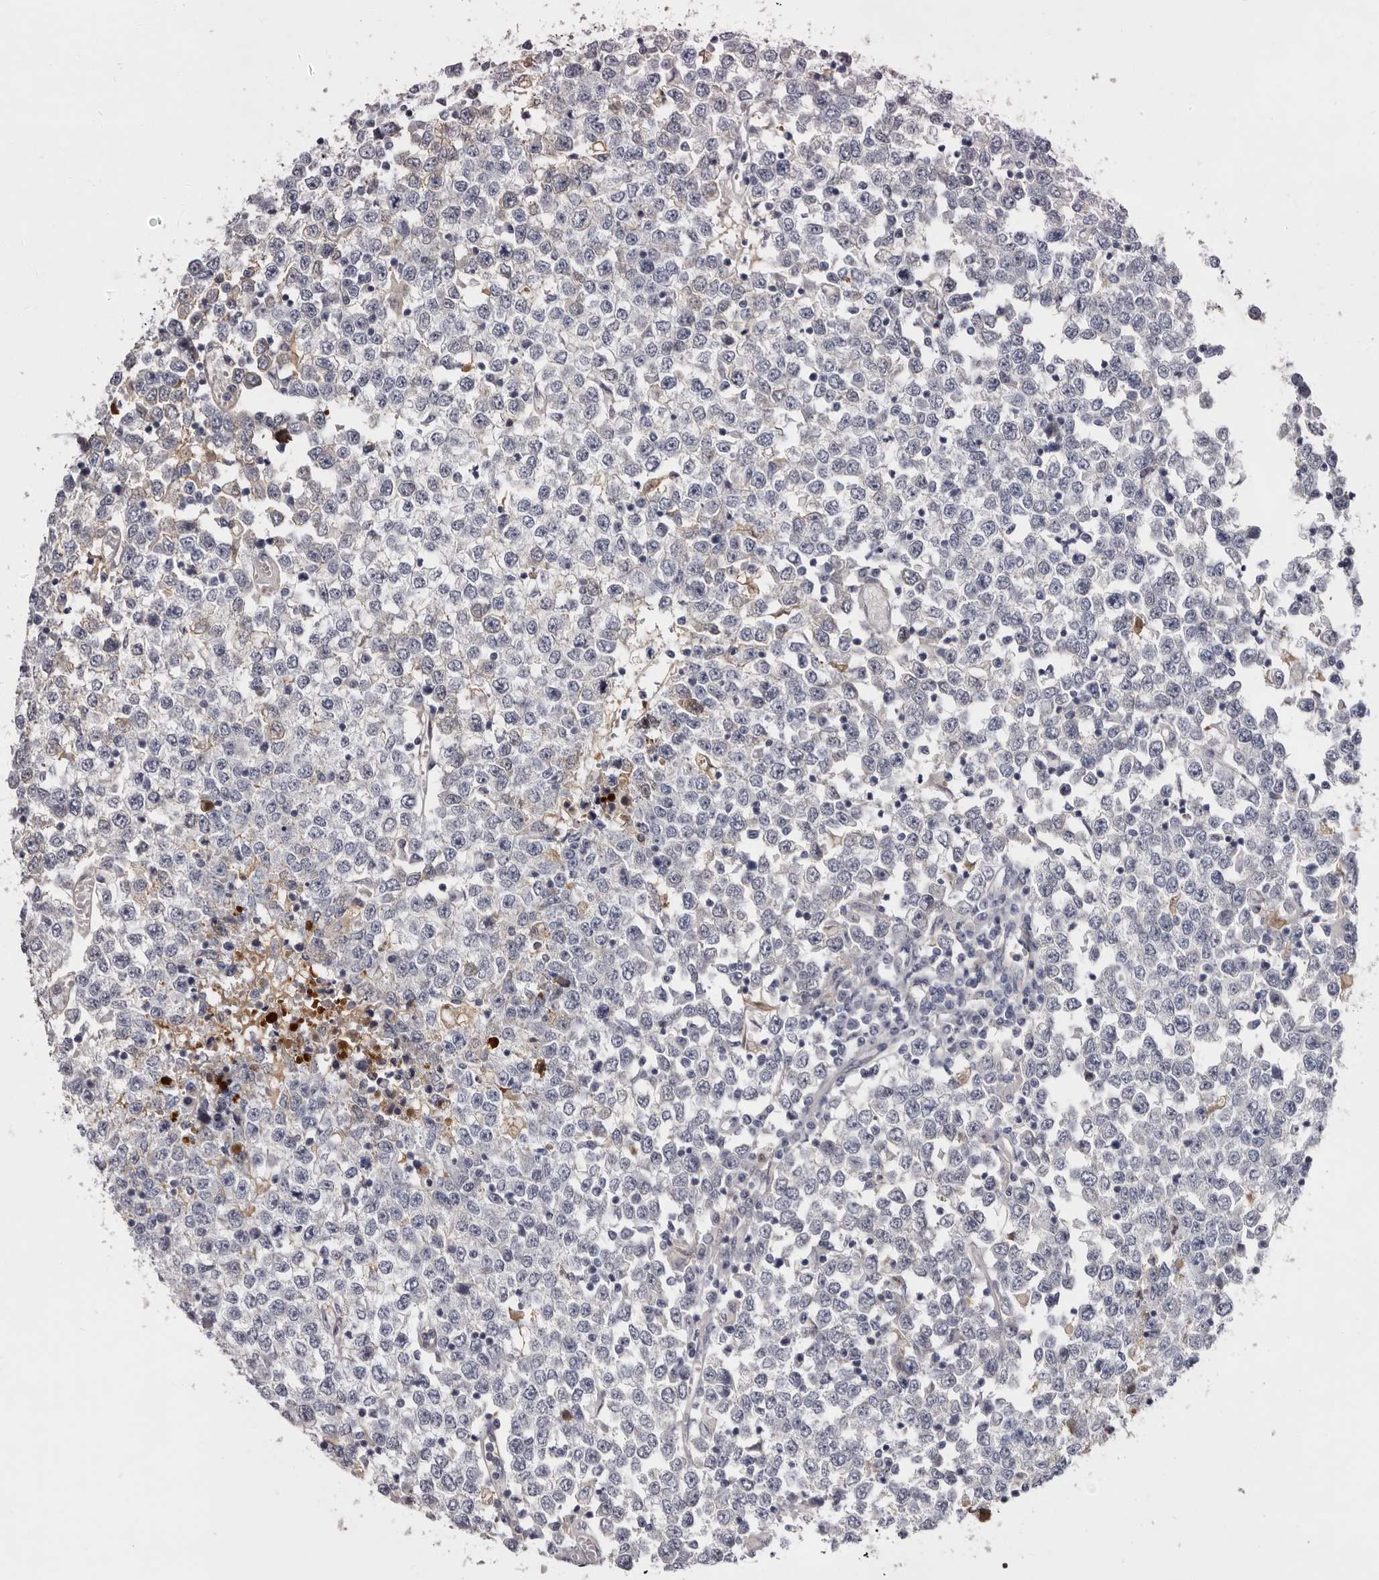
{"staining": {"intensity": "negative", "quantity": "none", "location": "none"}, "tissue": "testis cancer", "cell_type": "Tumor cells", "image_type": "cancer", "snomed": [{"axis": "morphology", "description": "Seminoma, NOS"}, {"axis": "topography", "description": "Testis"}], "caption": "High magnification brightfield microscopy of seminoma (testis) stained with DAB (3,3'-diaminobenzidine) (brown) and counterstained with hematoxylin (blue): tumor cells show no significant positivity.", "gene": "KLHL38", "patient": {"sex": "male", "age": 65}}